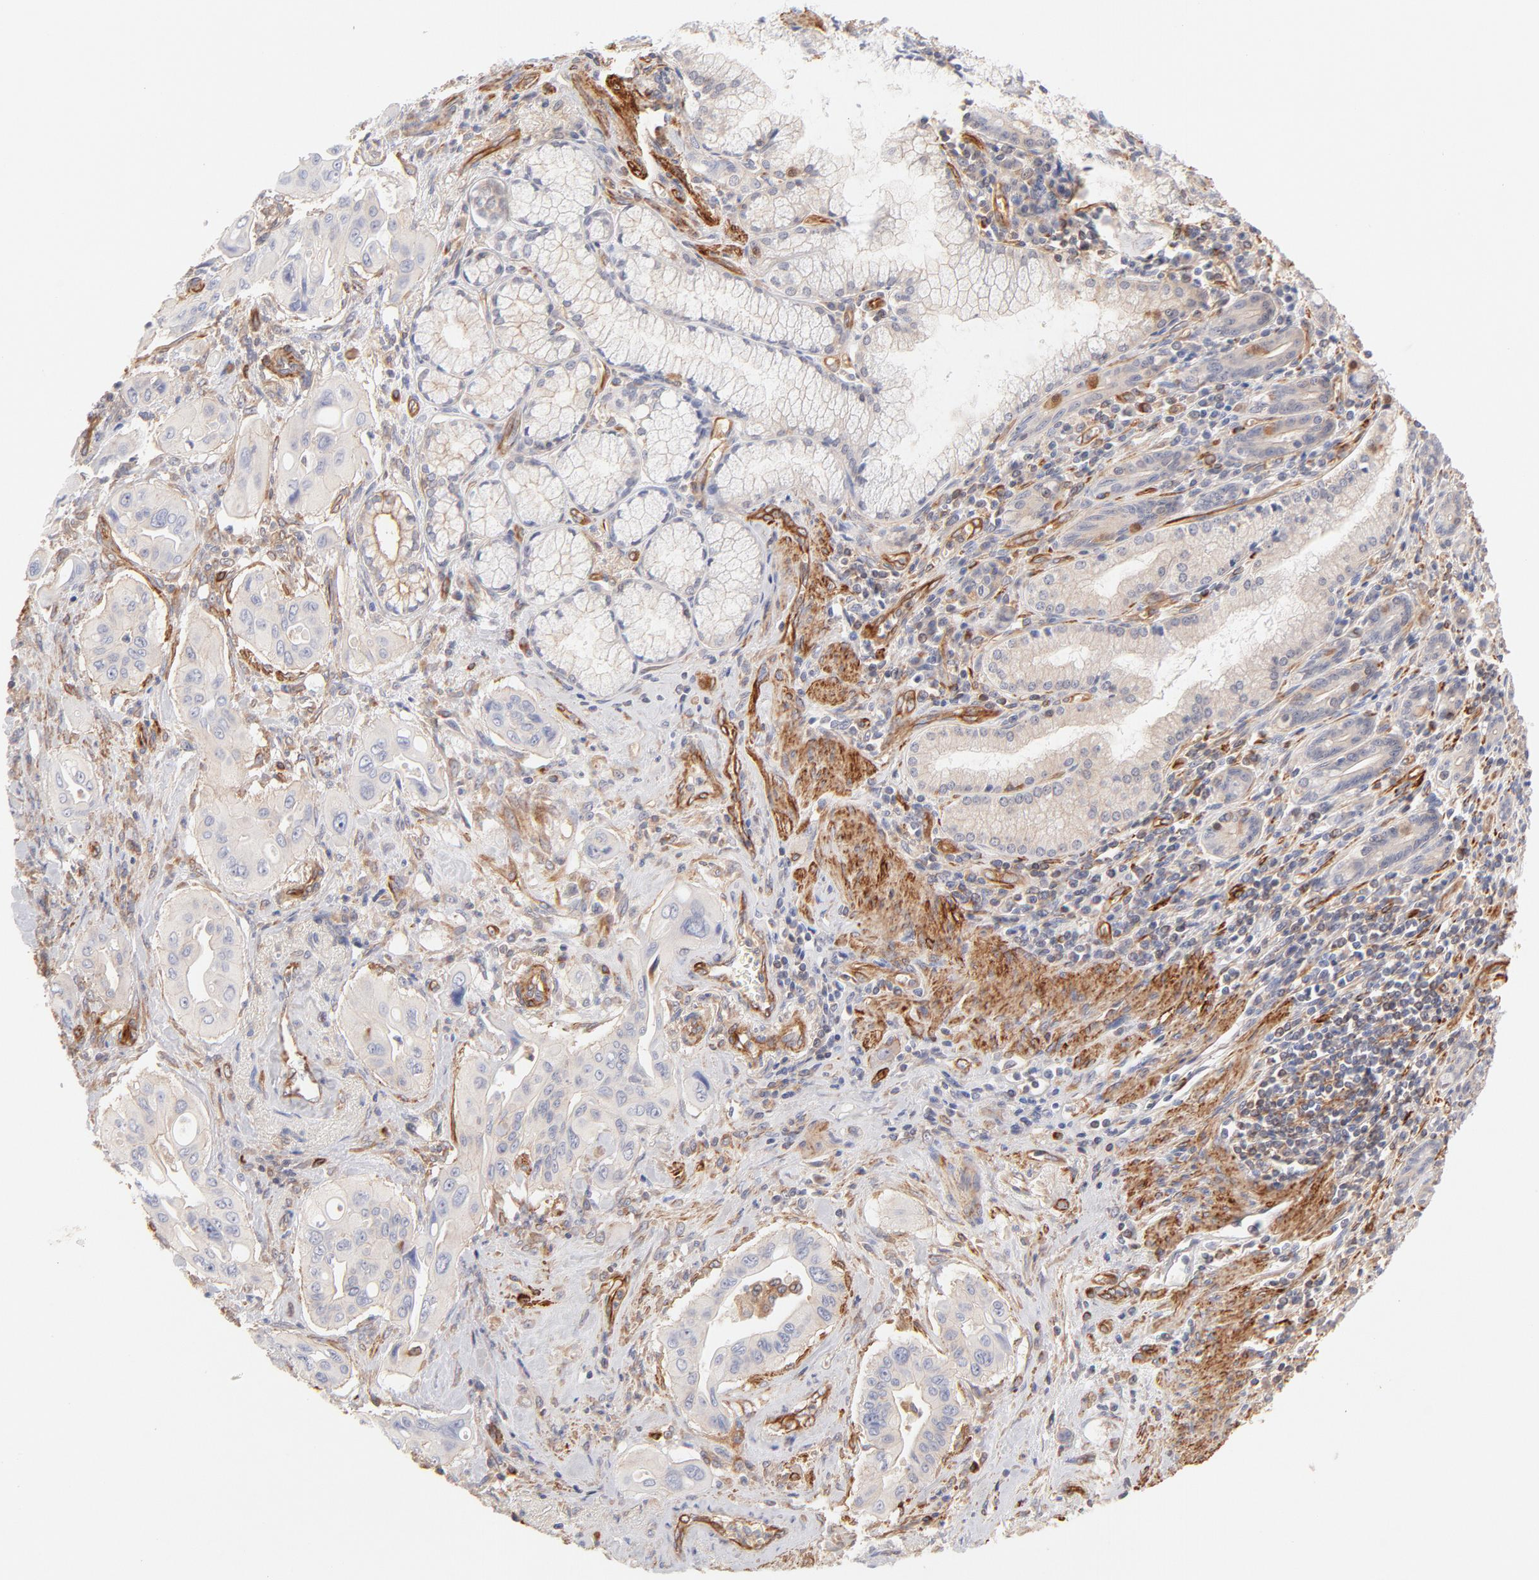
{"staining": {"intensity": "negative", "quantity": "none", "location": "none"}, "tissue": "pancreatic cancer", "cell_type": "Tumor cells", "image_type": "cancer", "snomed": [{"axis": "morphology", "description": "Adenocarcinoma, NOS"}, {"axis": "topography", "description": "Pancreas"}], "caption": "This is a histopathology image of IHC staining of pancreatic cancer, which shows no staining in tumor cells.", "gene": "LDLRAP1", "patient": {"sex": "male", "age": 77}}